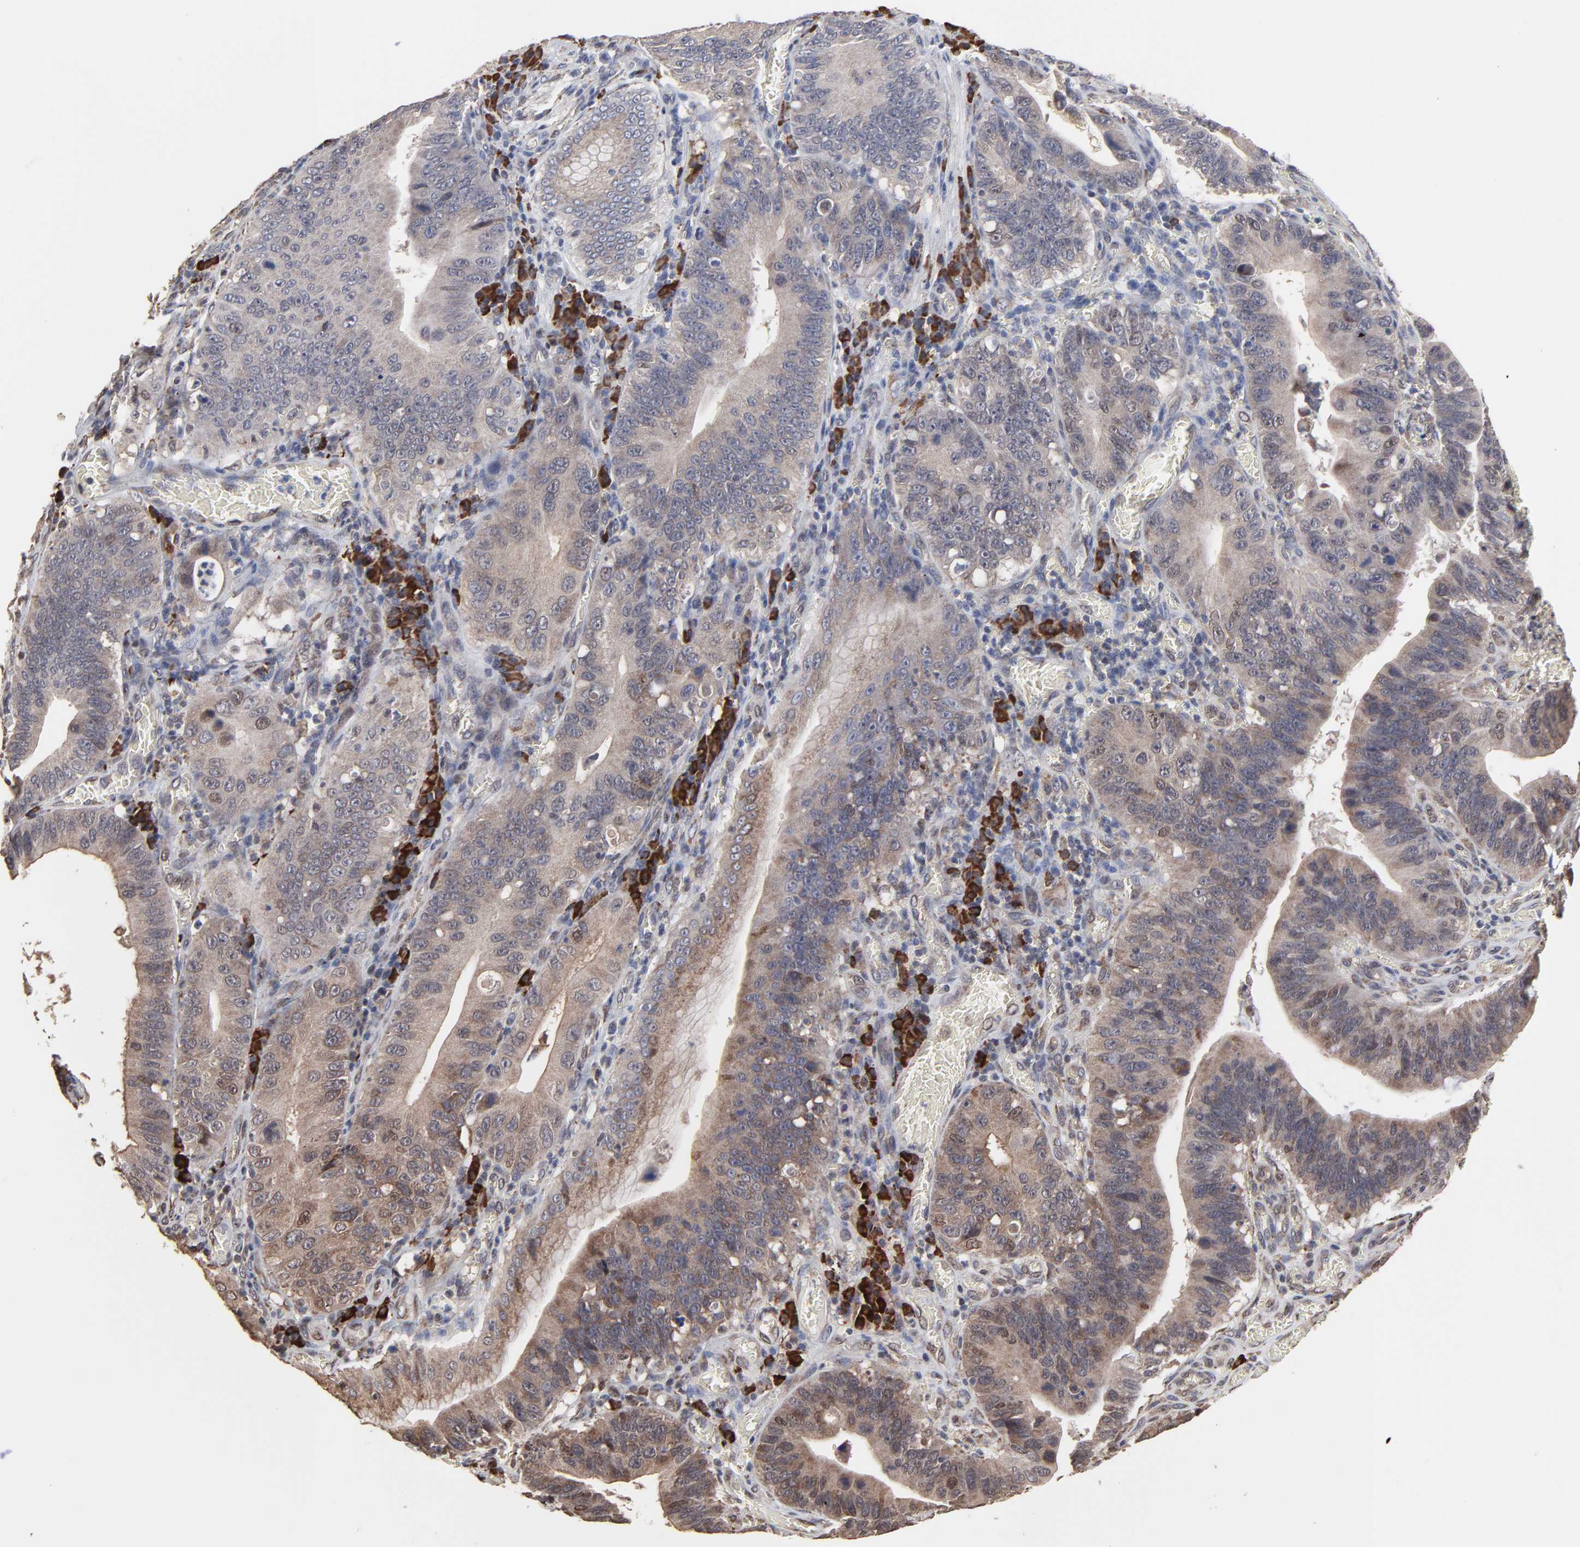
{"staining": {"intensity": "moderate", "quantity": ">75%", "location": "cytoplasmic/membranous"}, "tissue": "stomach cancer", "cell_type": "Tumor cells", "image_type": "cancer", "snomed": [{"axis": "morphology", "description": "Adenocarcinoma, NOS"}, {"axis": "topography", "description": "Stomach"}, {"axis": "topography", "description": "Gastric cardia"}], "caption": "Protein analysis of stomach cancer tissue displays moderate cytoplasmic/membranous expression in approximately >75% of tumor cells. Nuclei are stained in blue.", "gene": "CHM", "patient": {"sex": "male", "age": 59}}